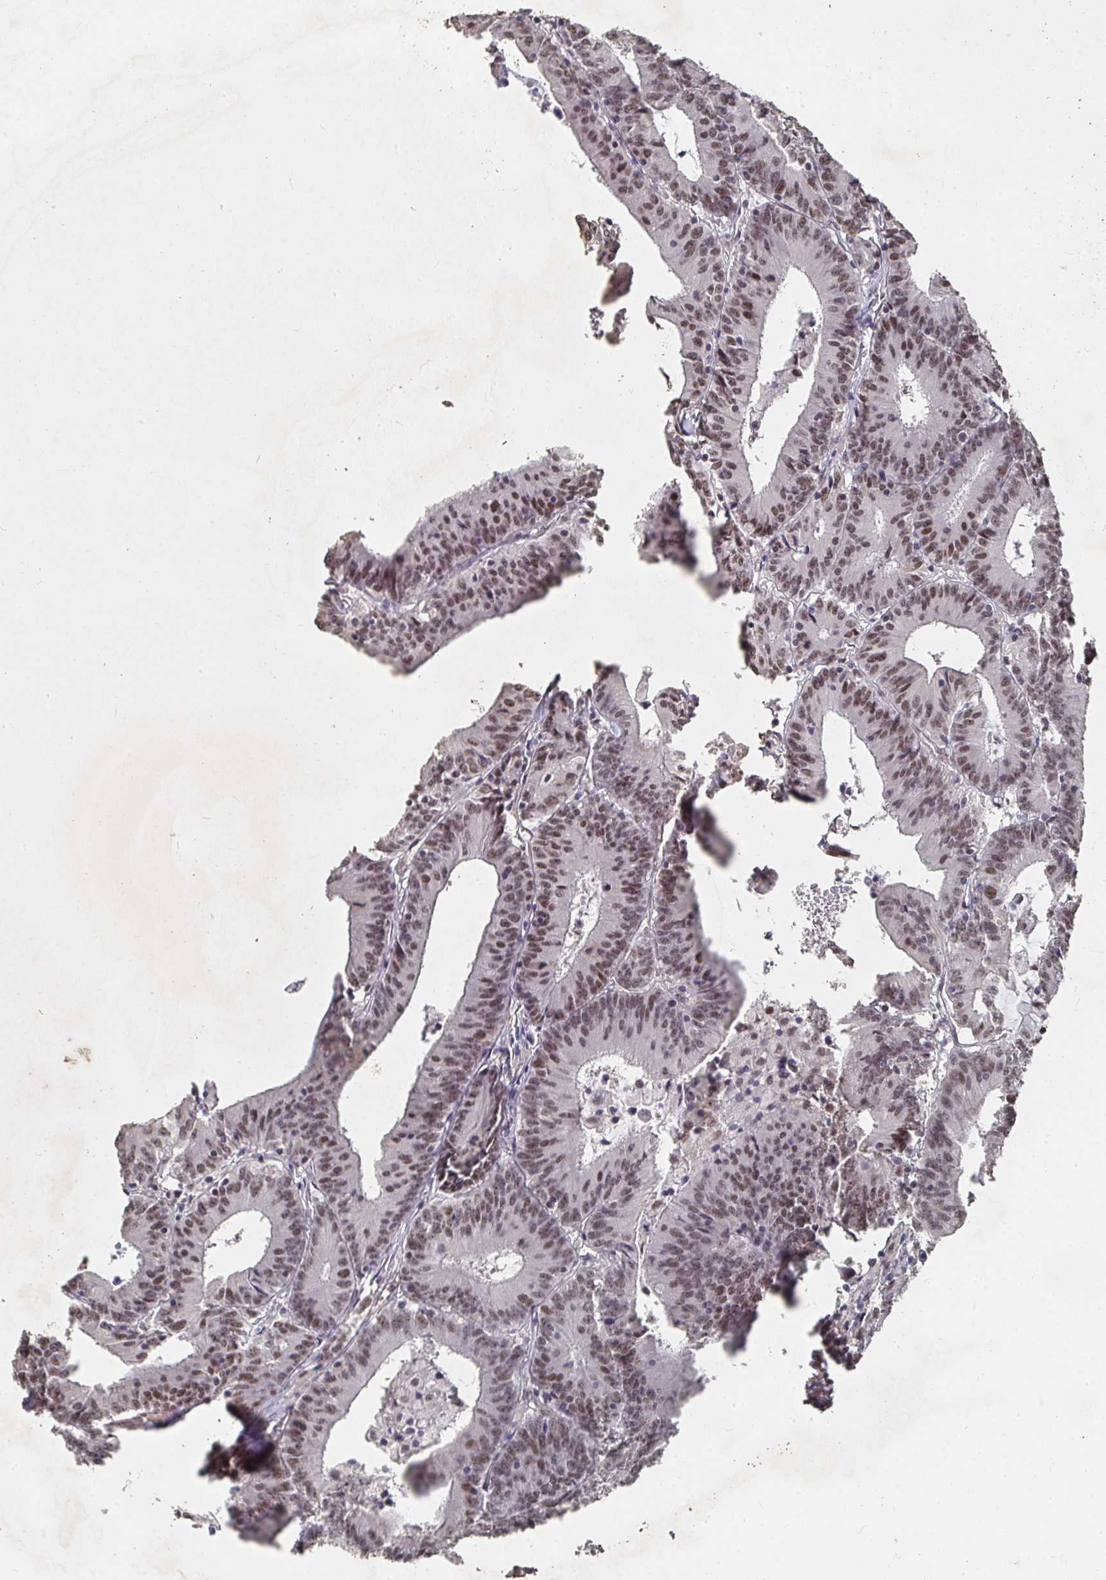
{"staining": {"intensity": "moderate", "quantity": ">75%", "location": "nuclear"}, "tissue": "colorectal cancer", "cell_type": "Tumor cells", "image_type": "cancer", "snomed": [{"axis": "morphology", "description": "Adenocarcinoma, NOS"}, {"axis": "topography", "description": "Colon"}], "caption": "Protein staining of colorectal adenocarcinoma tissue reveals moderate nuclear staining in approximately >75% of tumor cells.", "gene": "RCOR1", "patient": {"sex": "female", "age": 78}}